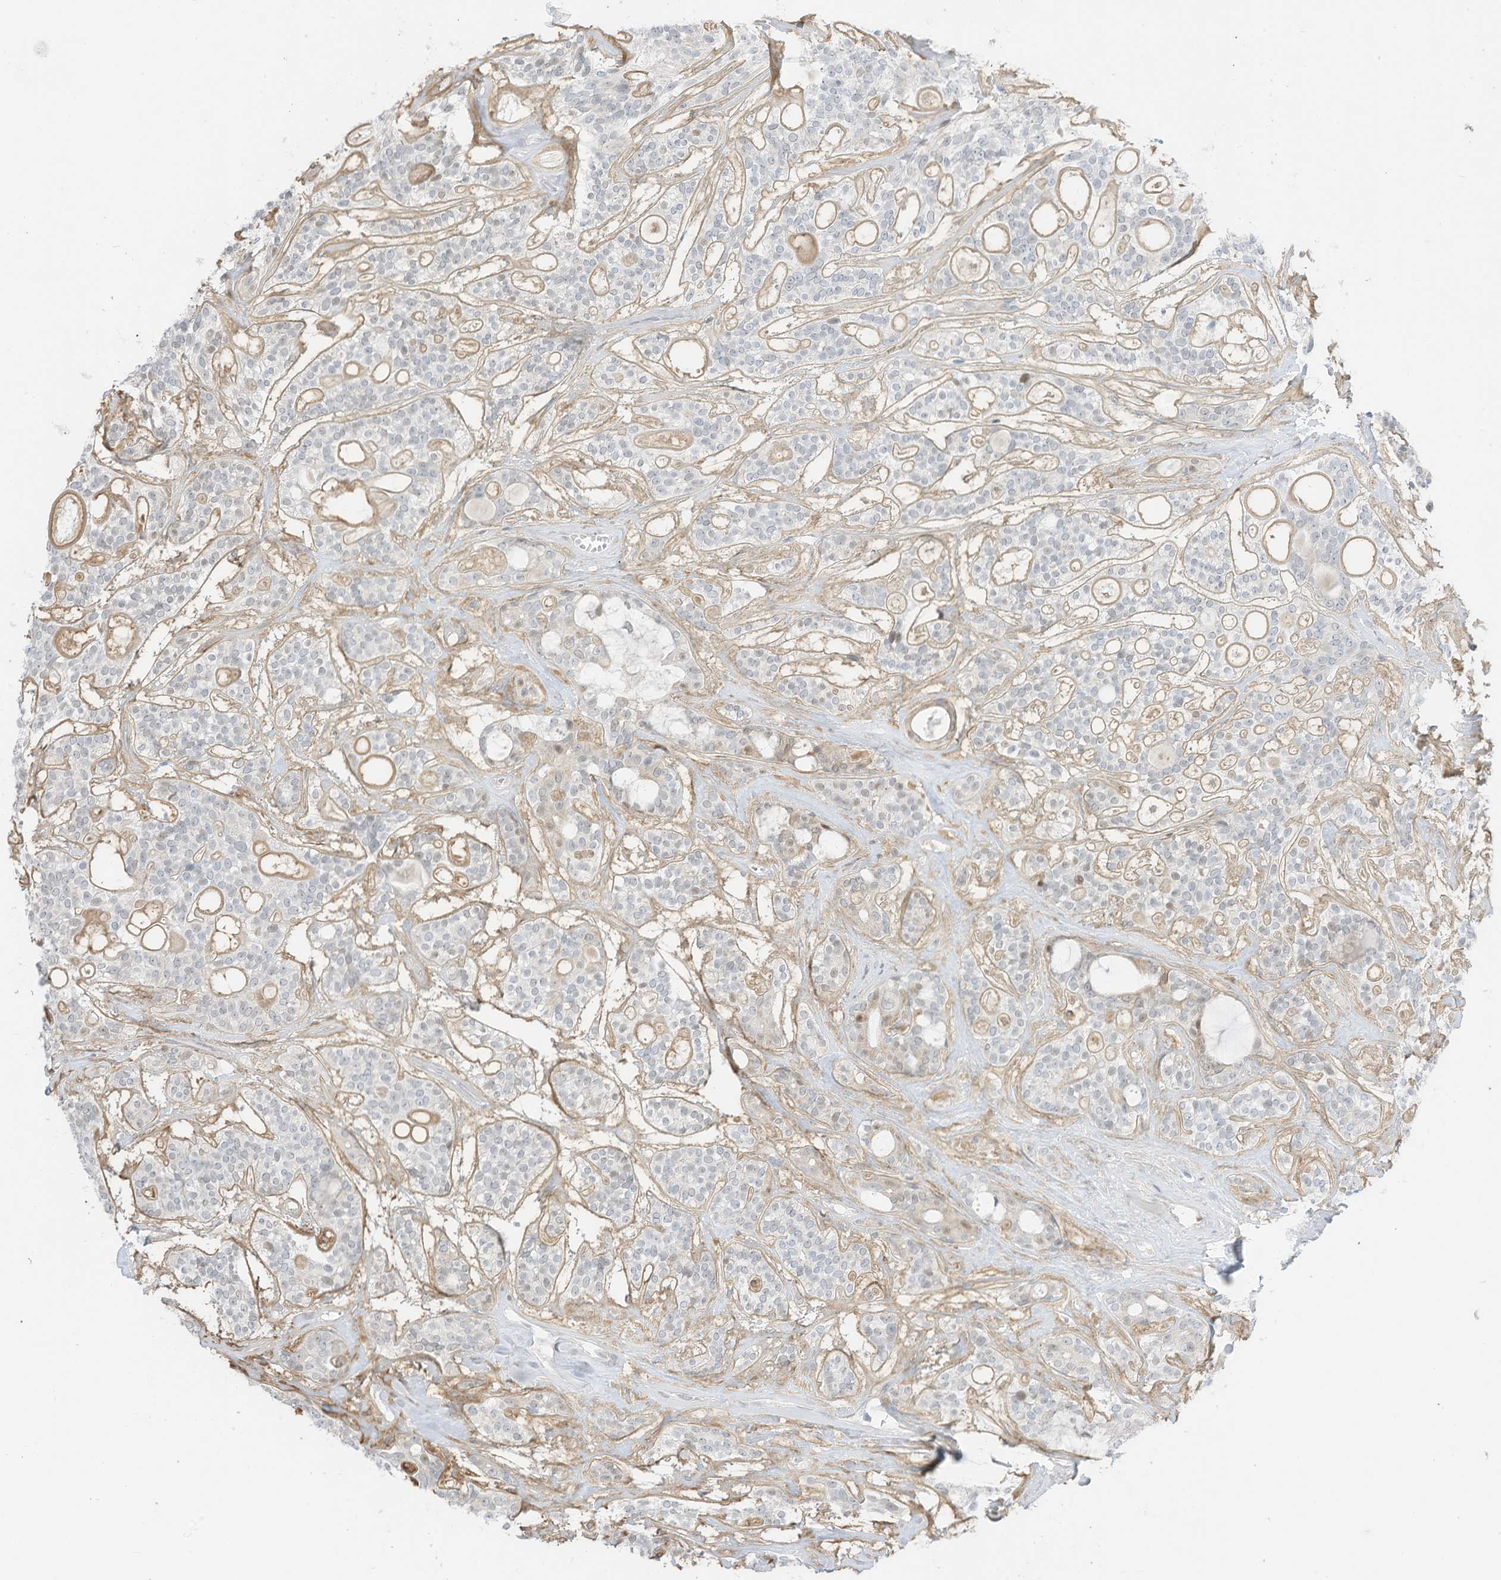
{"staining": {"intensity": "weak", "quantity": "25%-75%", "location": "cytoplasmic/membranous"}, "tissue": "head and neck cancer", "cell_type": "Tumor cells", "image_type": "cancer", "snomed": [{"axis": "morphology", "description": "Adenocarcinoma, NOS"}, {"axis": "topography", "description": "Head-Neck"}], "caption": "About 25%-75% of tumor cells in human head and neck adenocarcinoma display weak cytoplasmic/membranous protein positivity as visualized by brown immunohistochemical staining.", "gene": "ASPRV1", "patient": {"sex": "male", "age": 66}}